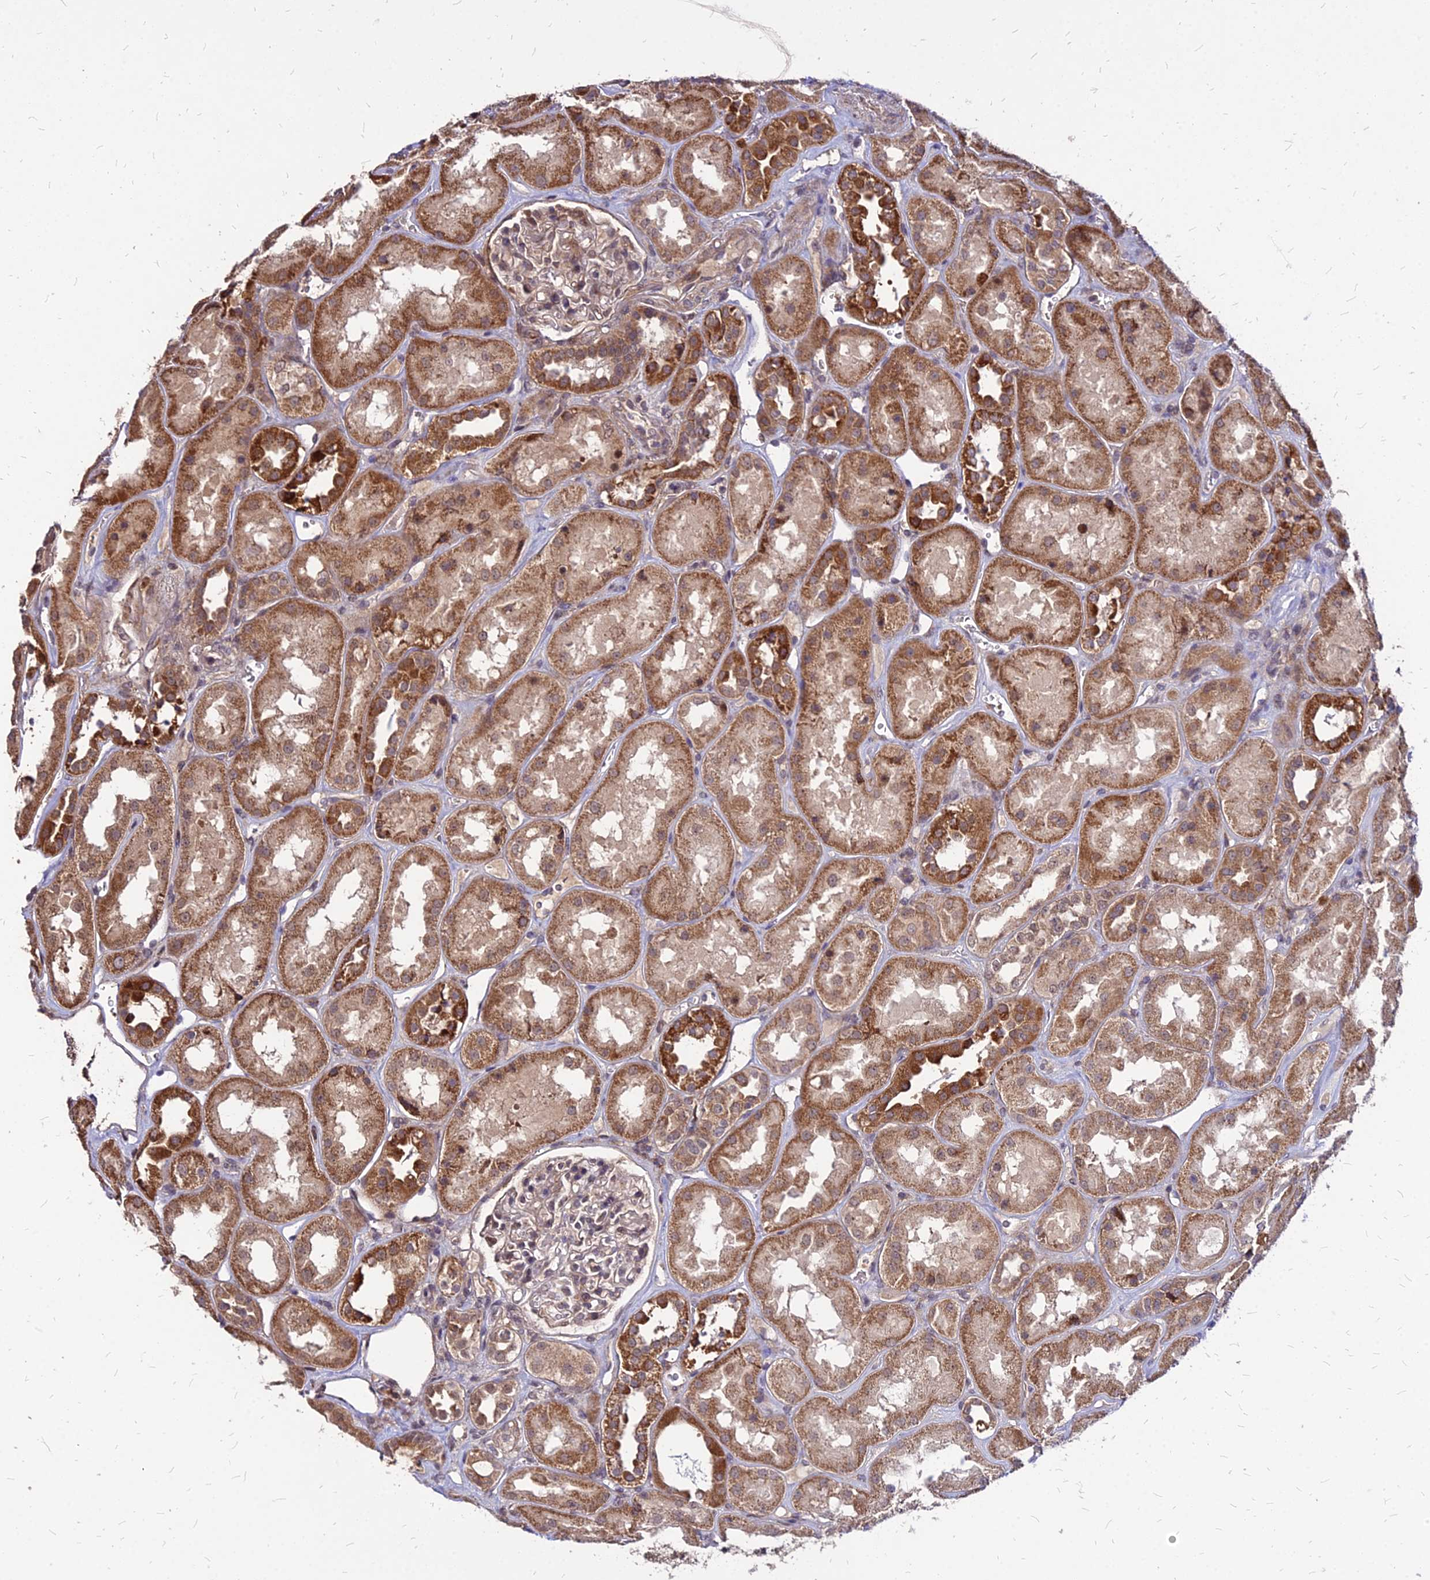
{"staining": {"intensity": "moderate", "quantity": "<25%", "location": "cytoplasmic/membranous"}, "tissue": "kidney", "cell_type": "Cells in glomeruli", "image_type": "normal", "snomed": [{"axis": "morphology", "description": "Normal tissue, NOS"}, {"axis": "topography", "description": "Kidney"}], "caption": "Normal kidney was stained to show a protein in brown. There is low levels of moderate cytoplasmic/membranous staining in about <25% of cells in glomeruli. (IHC, brightfield microscopy, high magnification).", "gene": "APBA3", "patient": {"sex": "male", "age": 70}}